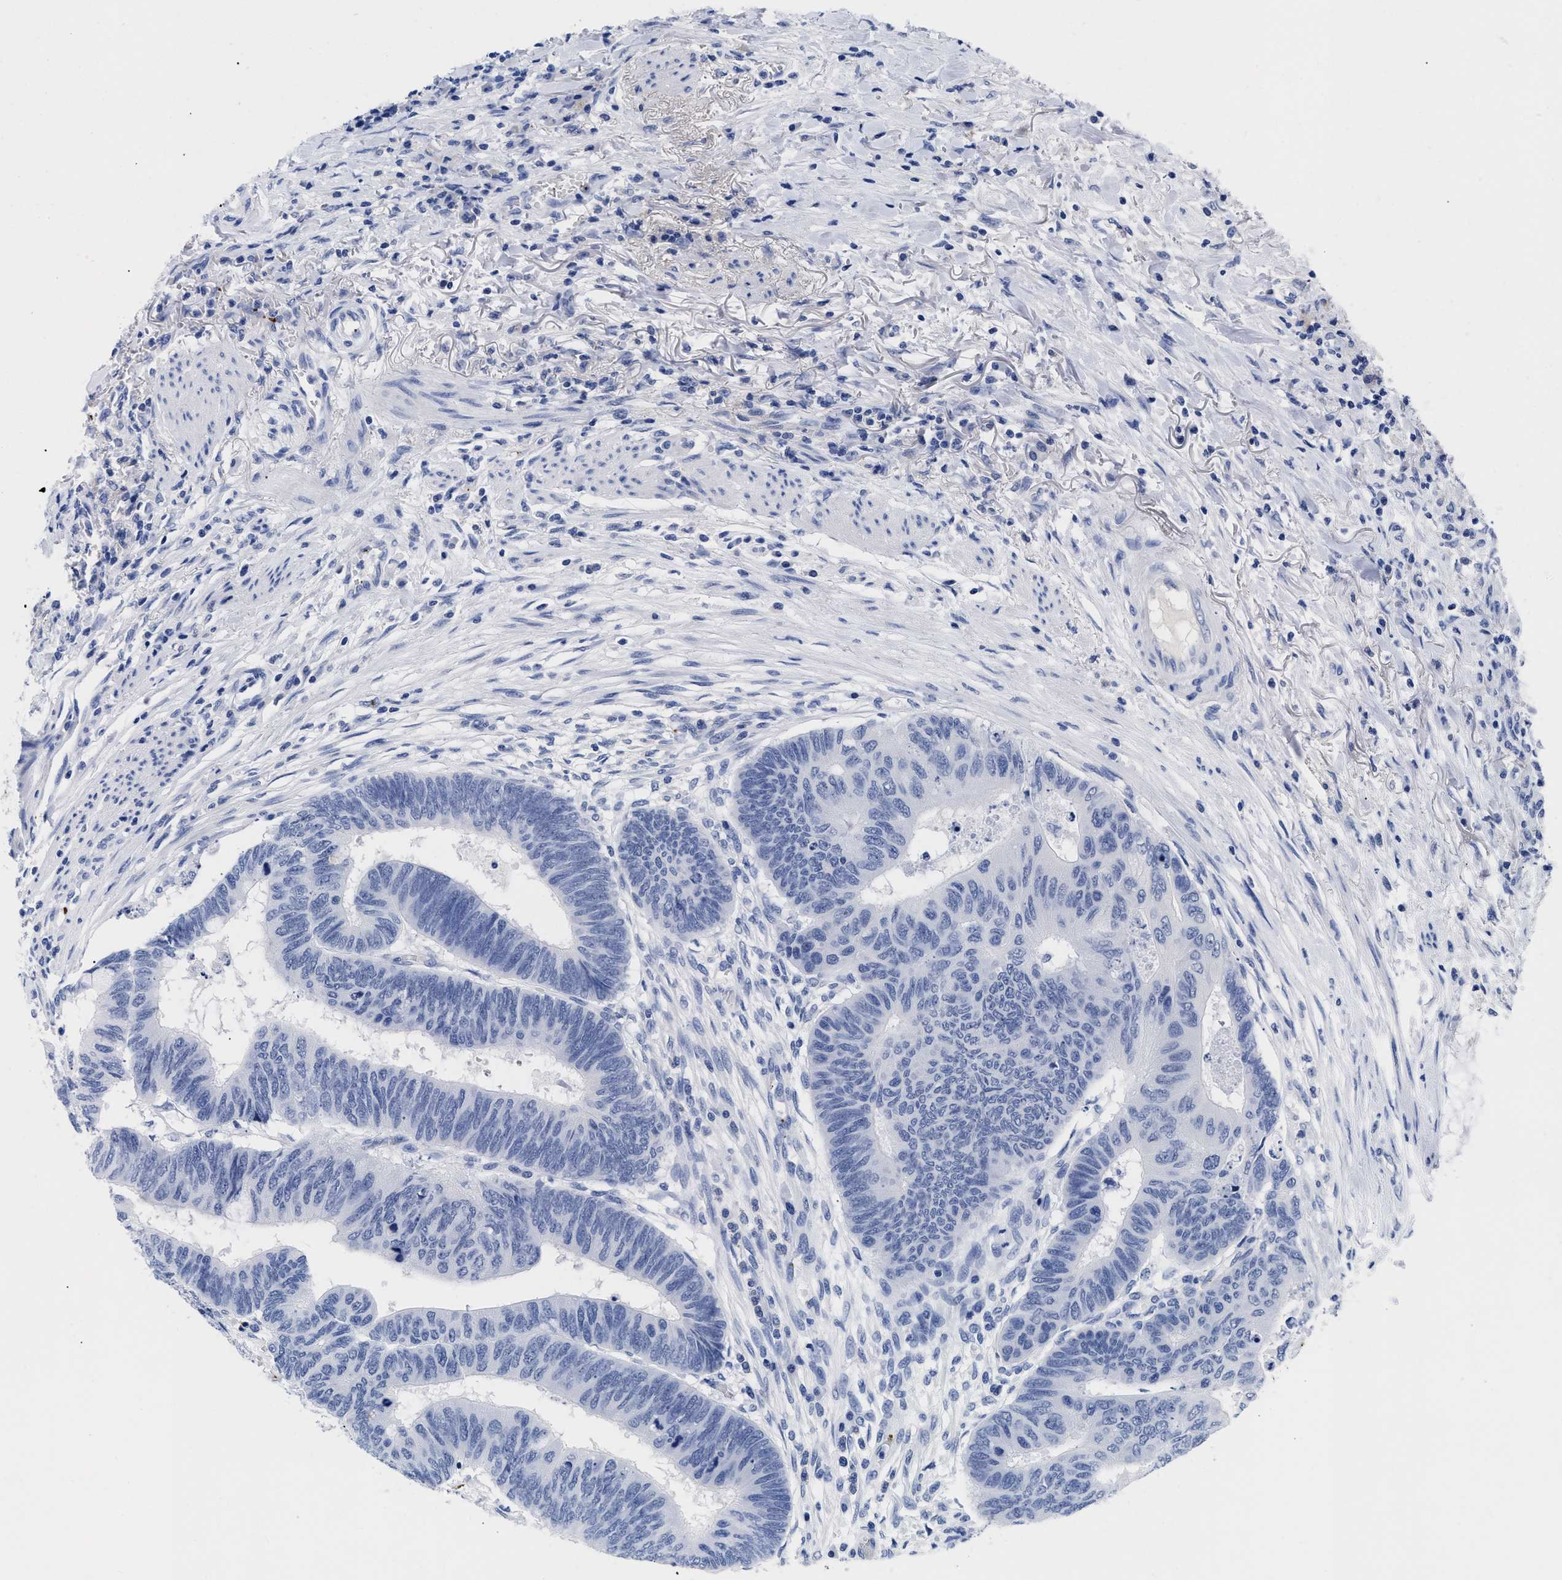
{"staining": {"intensity": "negative", "quantity": "none", "location": "none"}, "tissue": "colorectal cancer", "cell_type": "Tumor cells", "image_type": "cancer", "snomed": [{"axis": "morphology", "description": "Normal tissue, NOS"}, {"axis": "morphology", "description": "Adenocarcinoma, NOS"}, {"axis": "topography", "description": "Rectum"}, {"axis": "topography", "description": "Peripheral nerve tissue"}], "caption": "DAB immunohistochemical staining of human colorectal cancer displays no significant positivity in tumor cells.", "gene": "TREML1", "patient": {"sex": "male", "age": 92}}